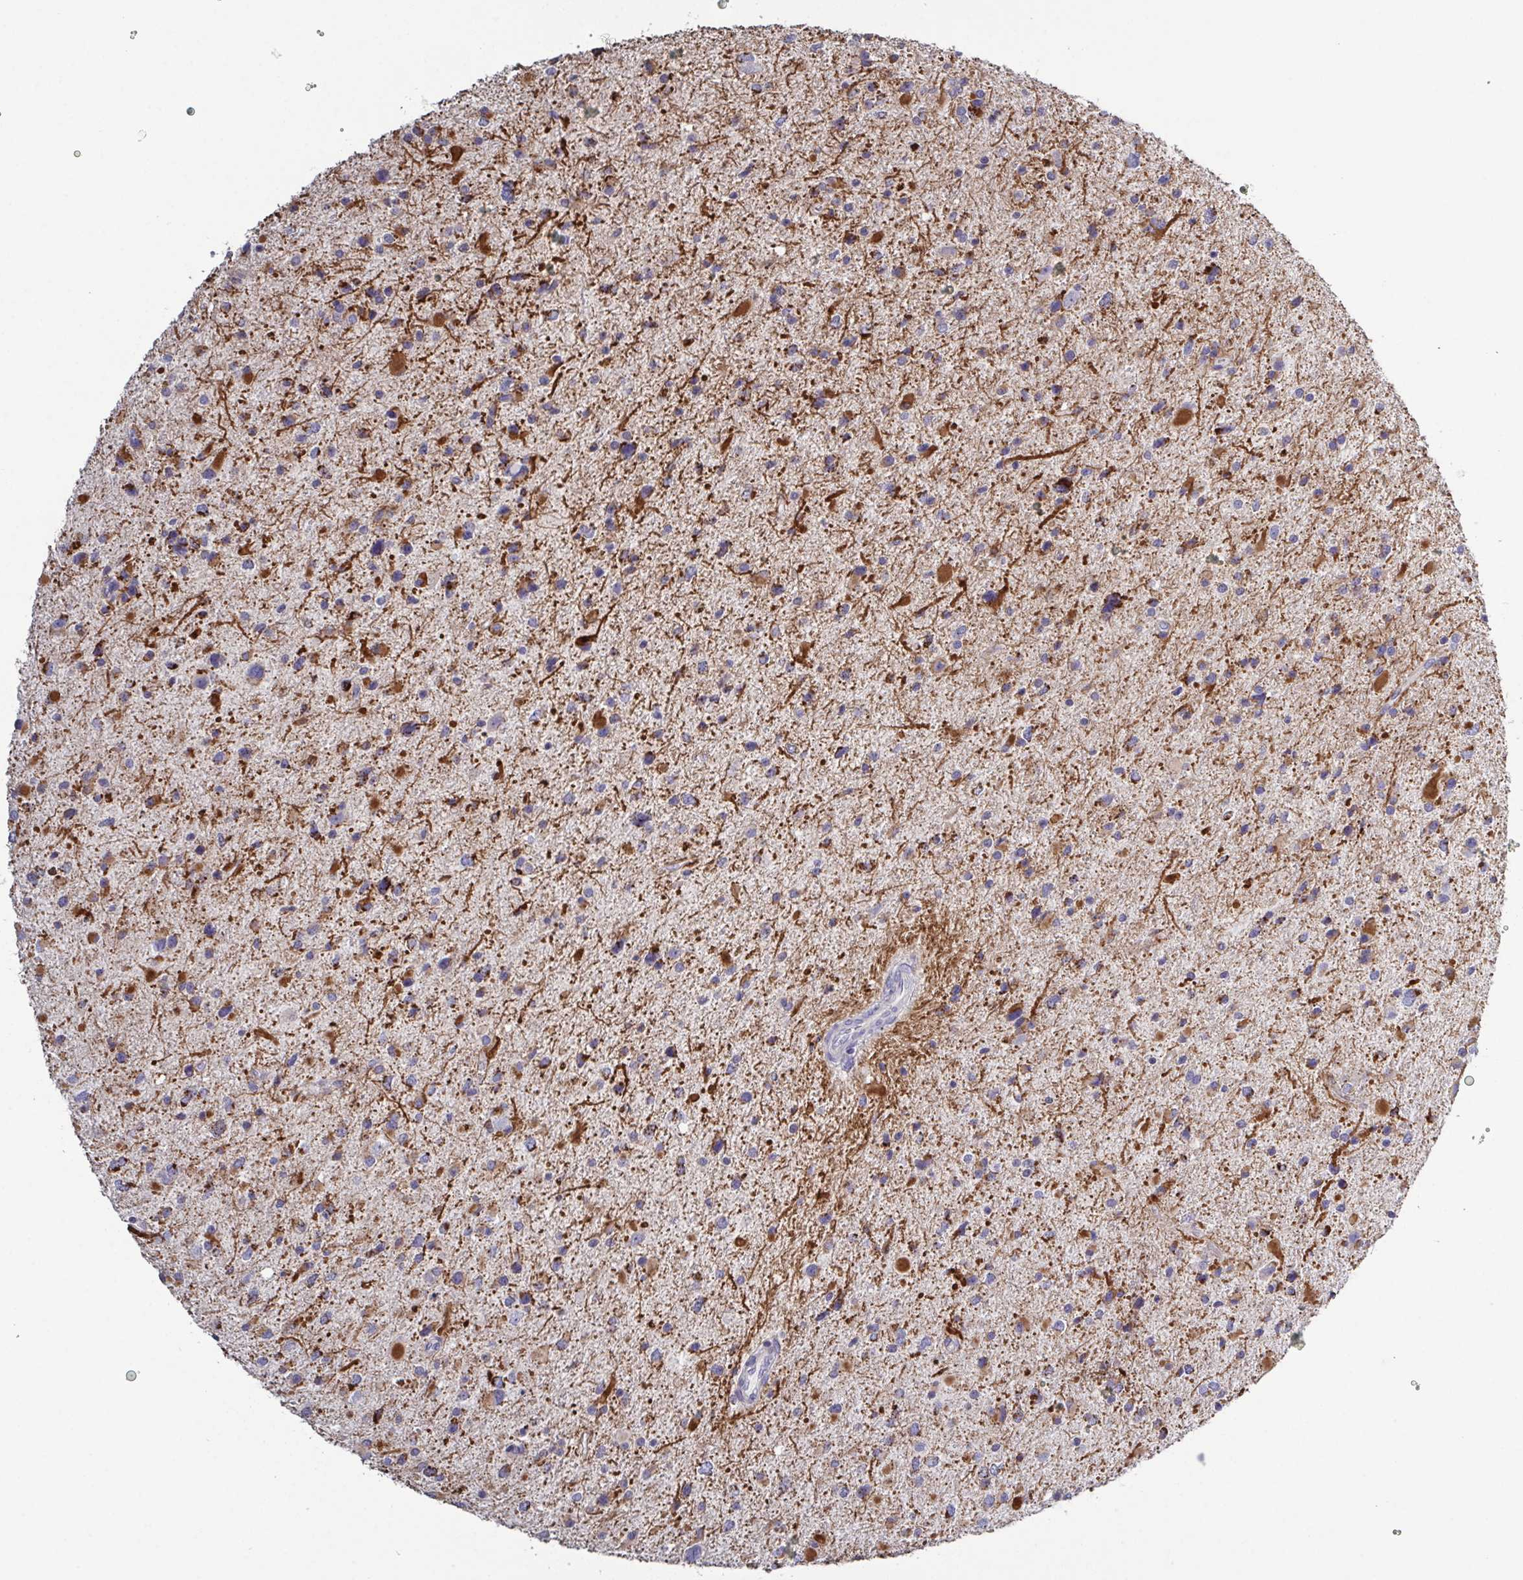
{"staining": {"intensity": "negative", "quantity": "none", "location": "none"}, "tissue": "glioma", "cell_type": "Tumor cells", "image_type": "cancer", "snomed": [{"axis": "morphology", "description": "Glioma, malignant, Low grade"}, {"axis": "topography", "description": "Brain"}], "caption": "Immunohistochemistry photomicrograph of neoplastic tissue: glioma stained with DAB shows no significant protein expression in tumor cells.", "gene": "GLDC", "patient": {"sex": "female", "age": 32}}